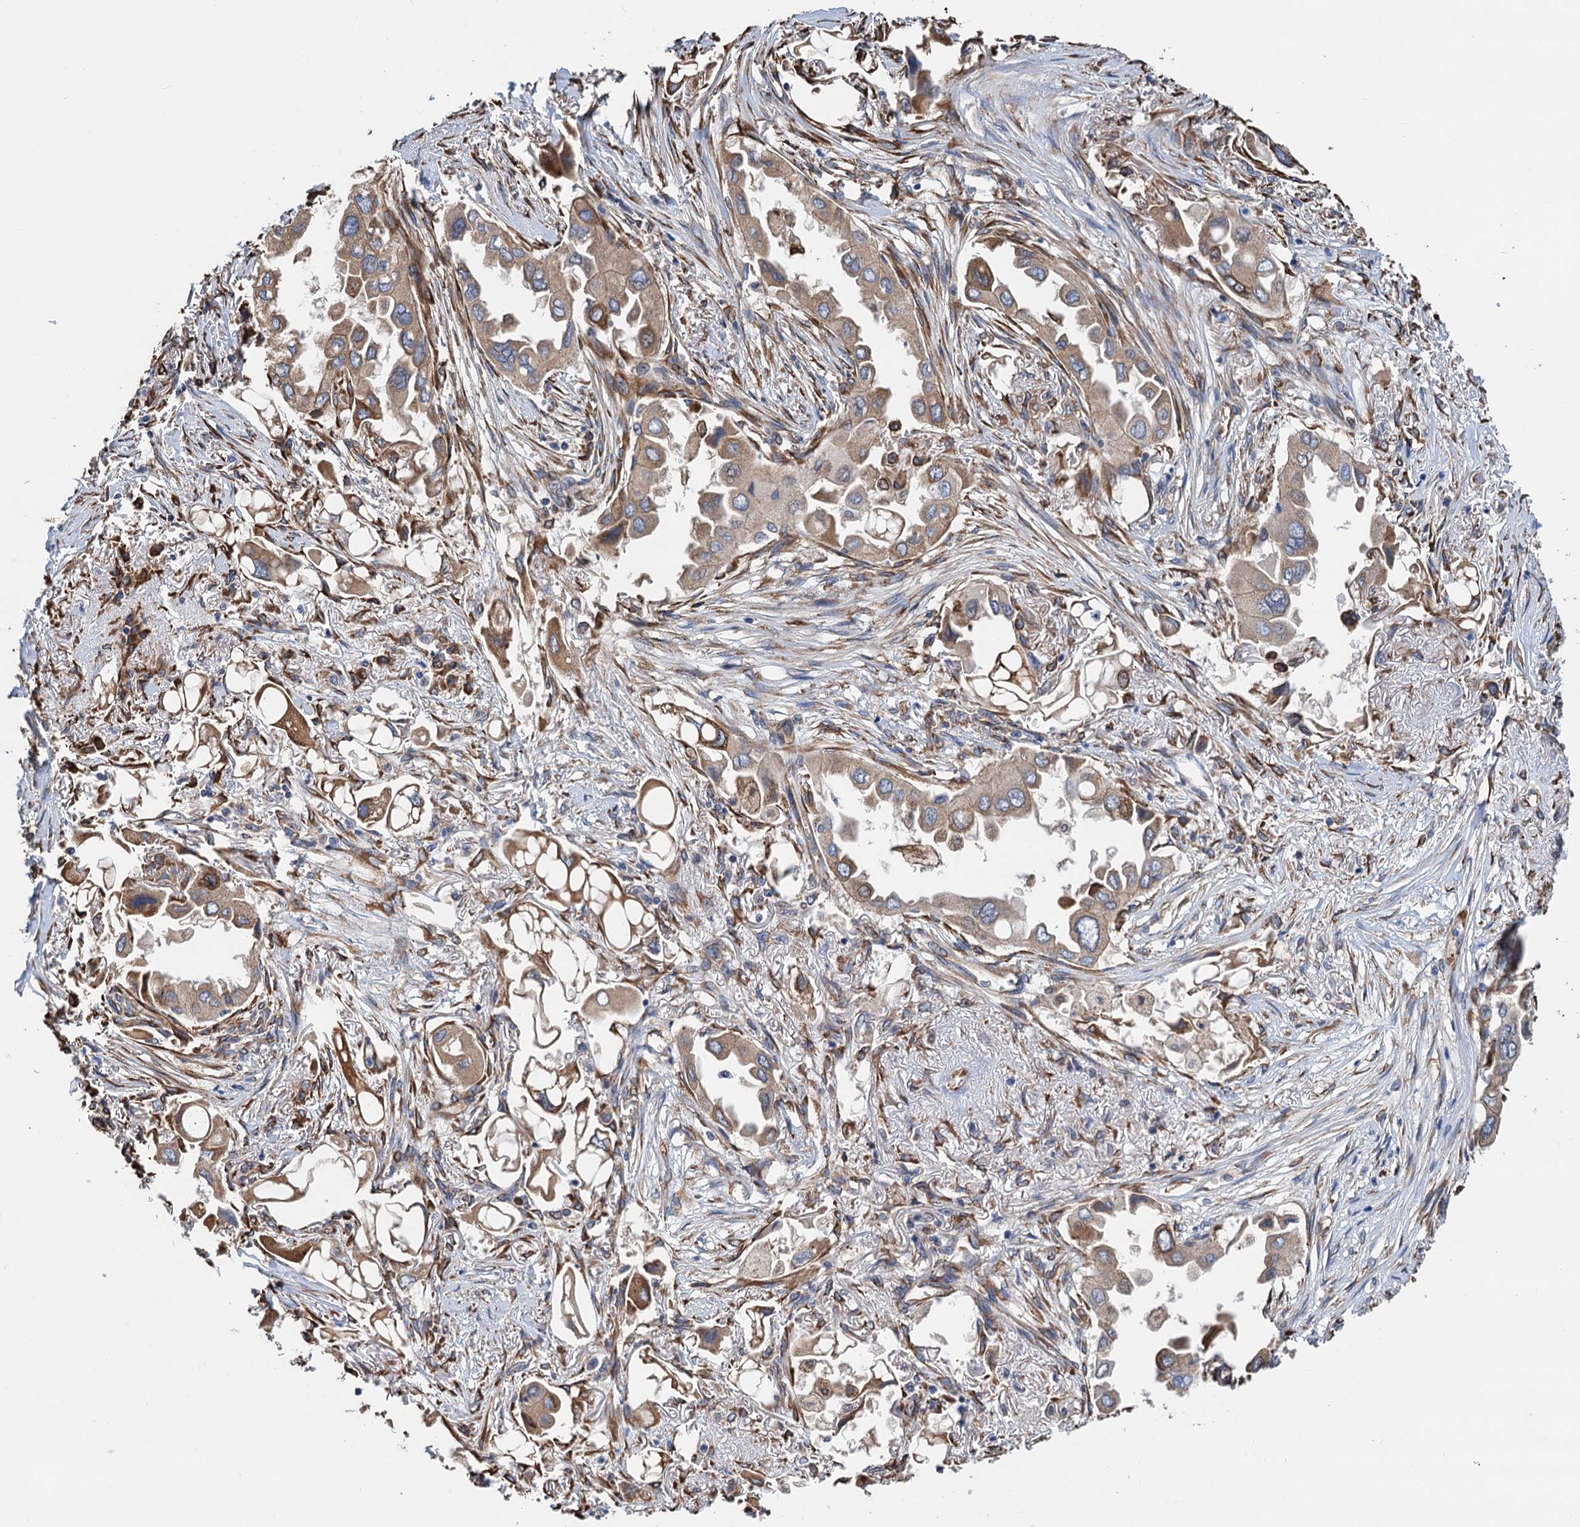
{"staining": {"intensity": "weak", "quantity": ">75%", "location": "cytoplasmic/membranous"}, "tissue": "lung cancer", "cell_type": "Tumor cells", "image_type": "cancer", "snomed": [{"axis": "morphology", "description": "Adenocarcinoma, NOS"}, {"axis": "topography", "description": "Lung"}], "caption": "An image showing weak cytoplasmic/membranous positivity in about >75% of tumor cells in lung adenocarcinoma, as visualized by brown immunohistochemical staining.", "gene": "CNNM1", "patient": {"sex": "female", "age": 76}}